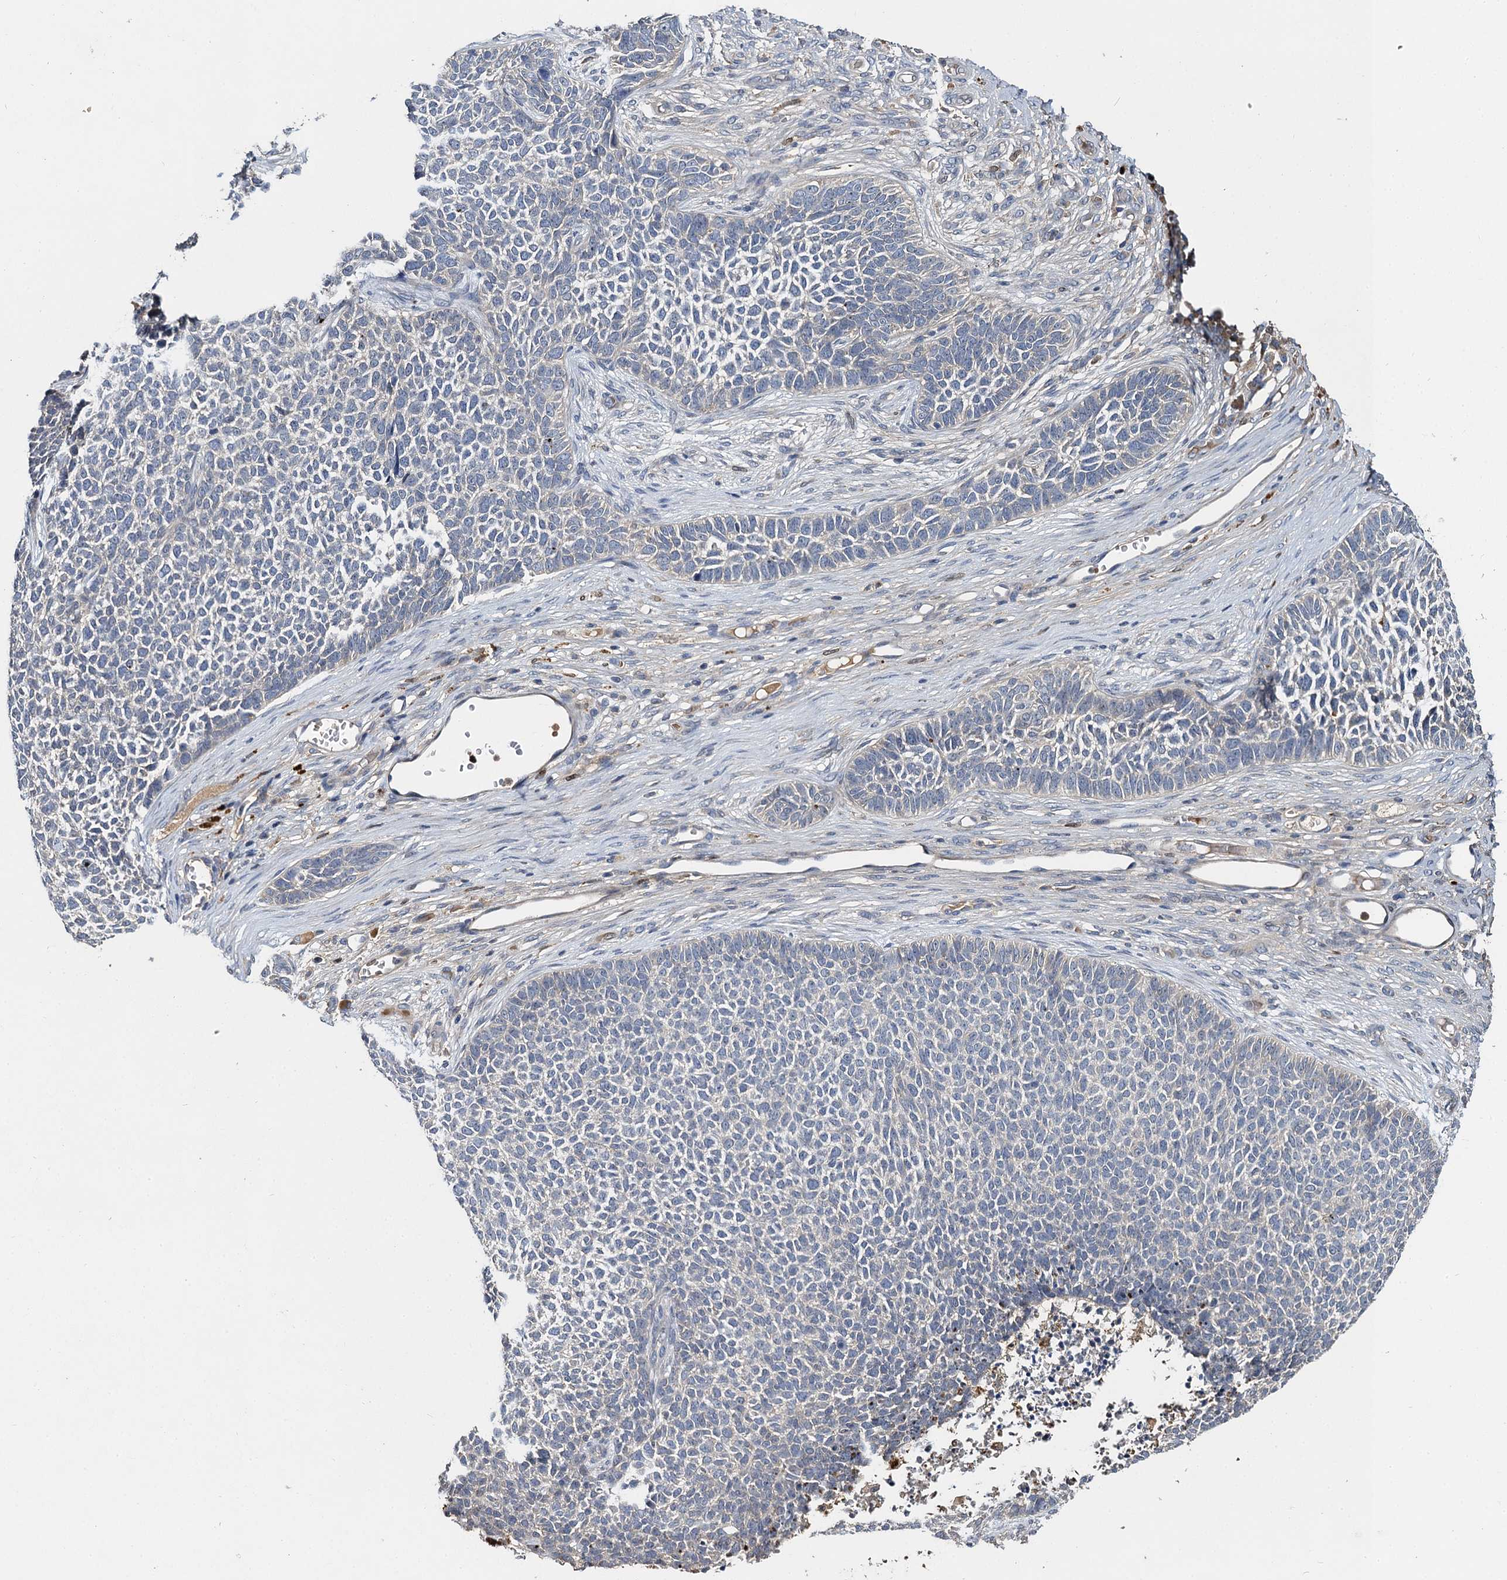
{"staining": {"intensity": "negative", "quantity": "none", "location": "none"}, "tissue": "skin cancer", "cell_type": "Tumor cells", "image_type": "cancer", "snomed": [{"axis": "morphology", "description": "Basal cell carcinoma"}, {"axis": "topography", "description": "Skin"}], "caption": "Tumor cells show no significant protein expression in skin cancer (basal cell carcinoma).", "gene": "SLC11A2", "patient": {"sex": "female", "age": 84}}